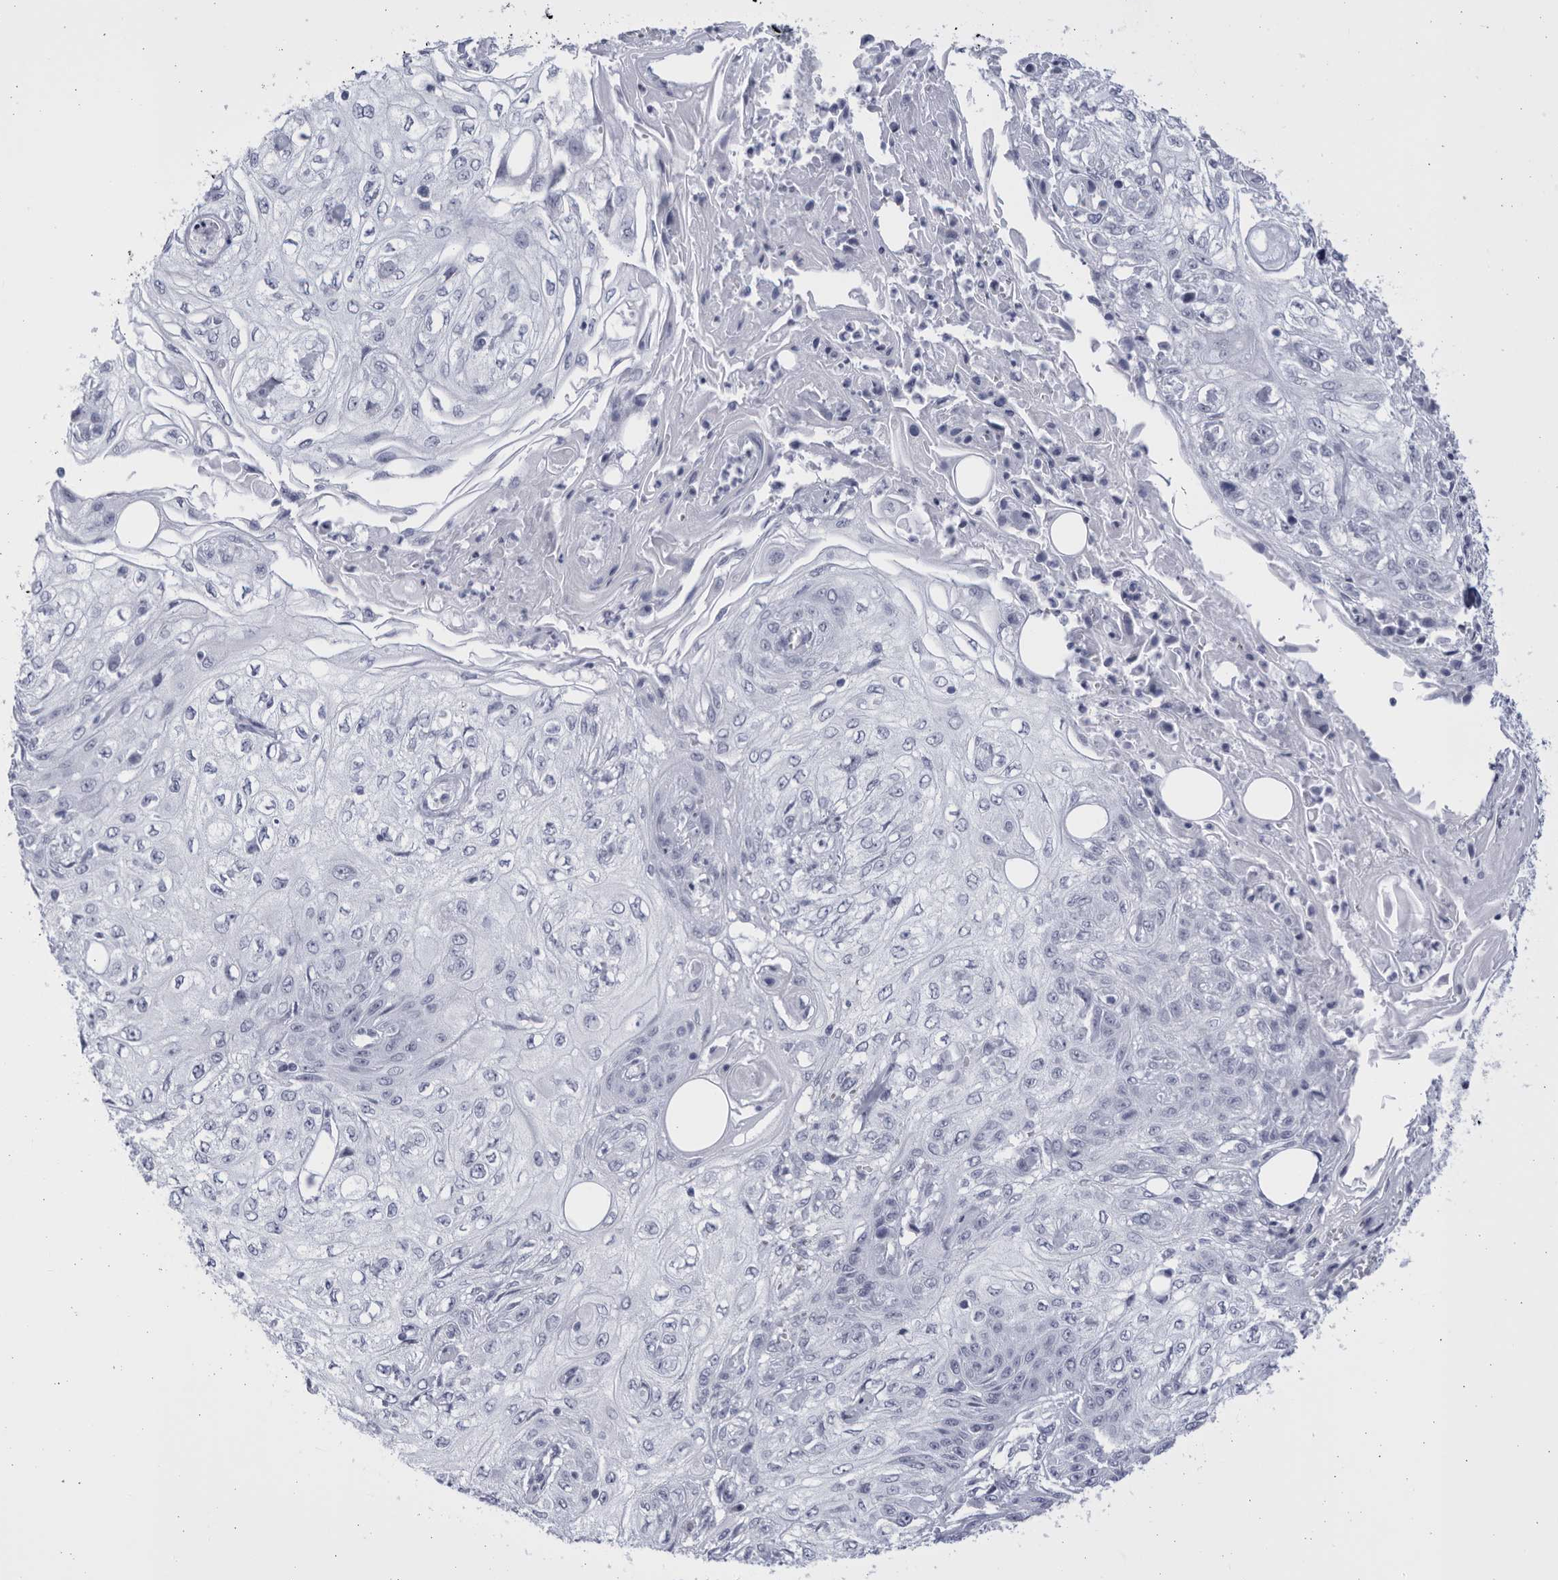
{"staining": {"intensity": "negative", "quantity": "none", "location": "none"}, "tissue": "skin cancer", "cell_type": "Tumor cells", "image_type": "cancer", "snomed": [{"axis": "morphology", "description": "Squamous cell carcinoma, NOS"}, {"axis": "morphology", "description": "Squamous cell carcinoma, metastatic, NOS"}, {"axis": "topography", "description": "Skin"}, {"axis": "topography", "description": "Lymph node"}], "caption": "Micrograph shows no protein positivity in tumor cells of squamous cell carcinoma (skin) tissue.", "gene": "CCDC181", "patient": {"sex": "male", "age": 75}}